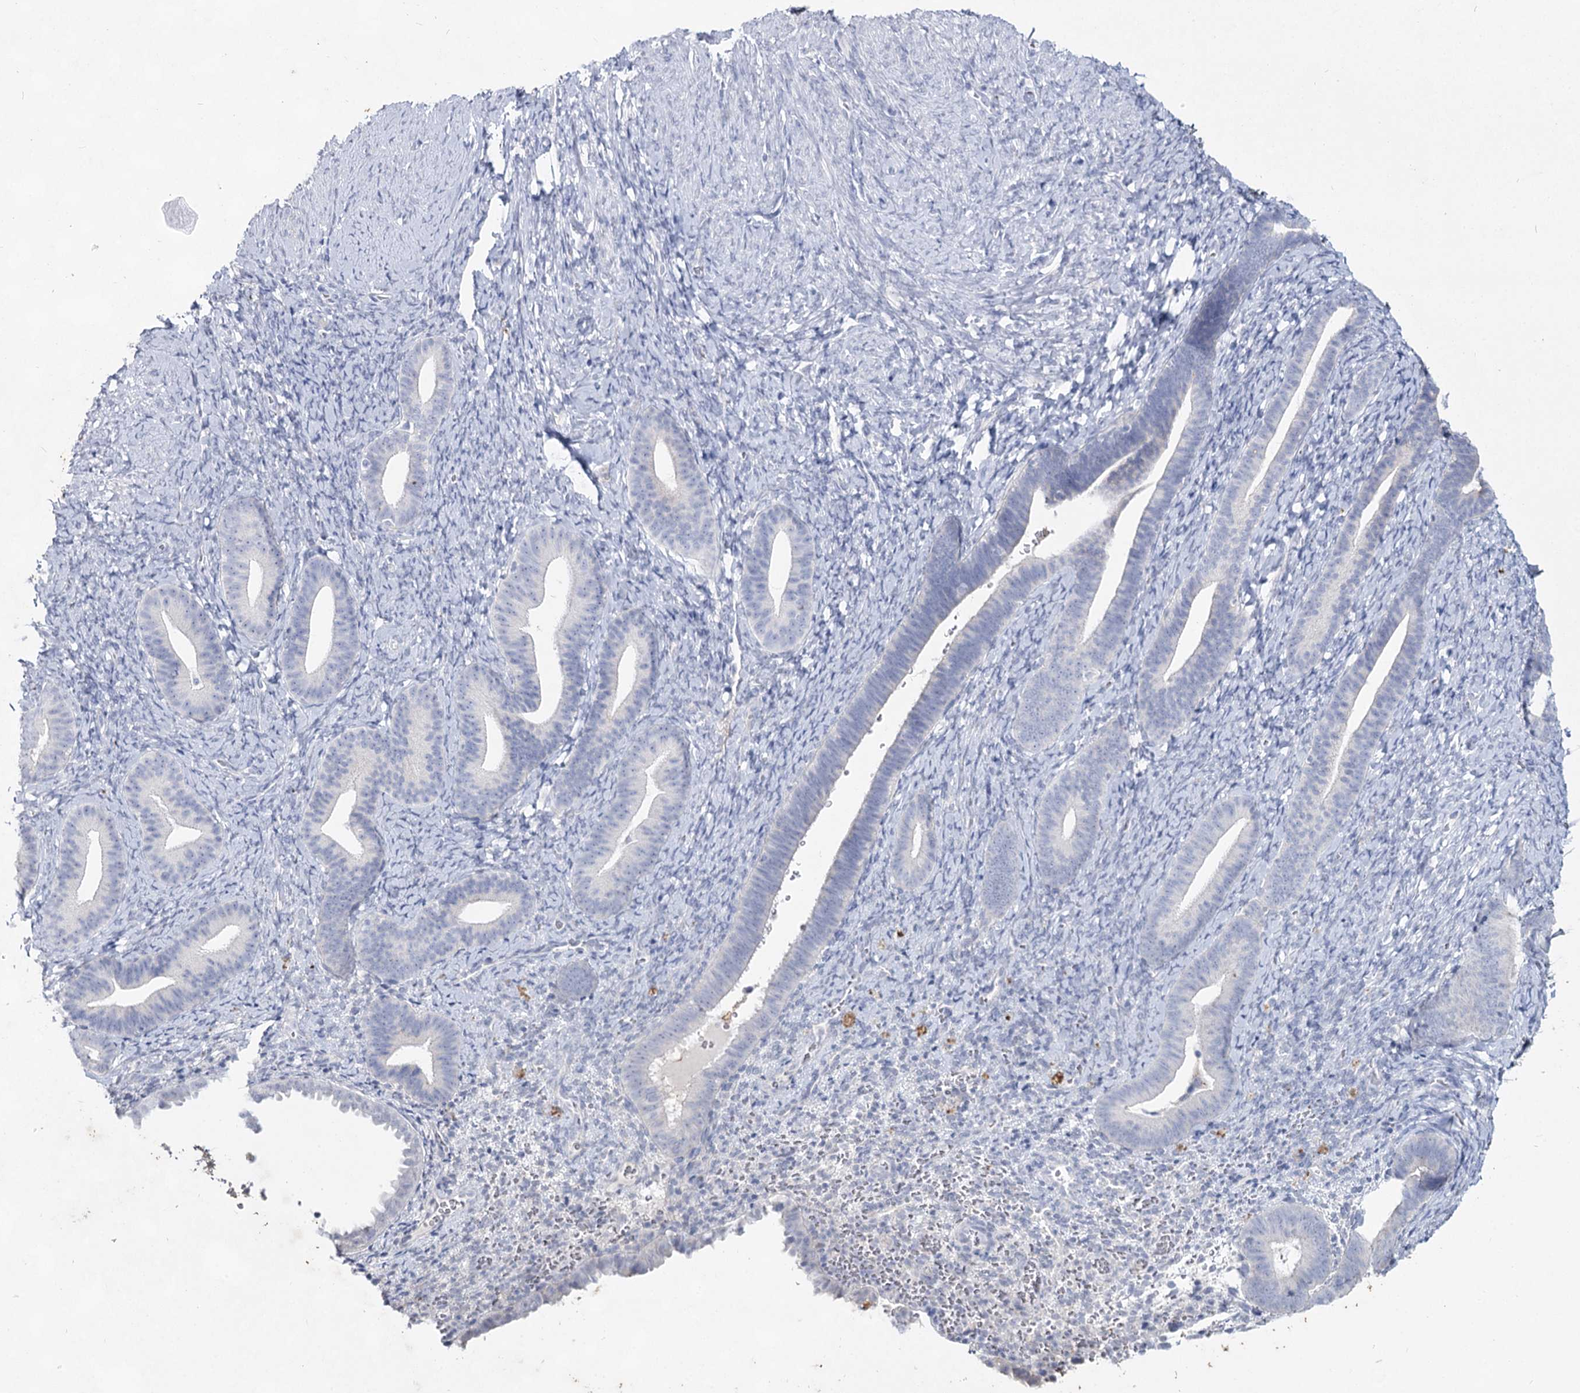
{"staining": {"intensity": "negative", "quantity": "none", "location": "none"}, "tissue": "endometrium", "cell_type": "Cells in endometrial stroma", "image_type": "normal", "snomed": [{"axis": "morphology", "description": "Normal tissue, NOS"}, {"axis": "topography", "description": "Endometrium"}], "caption": "This is a image of immunohistochemistry (IHC) staining of benign endometrium, which shows no staining in cells in endometrial stroma. (DAB (3,3'-diaminobenzidine) immunohistochemistry (IHC), high magnification).", "gene": "CCDC73", "patient": {"sex": "female", "age": 65}}